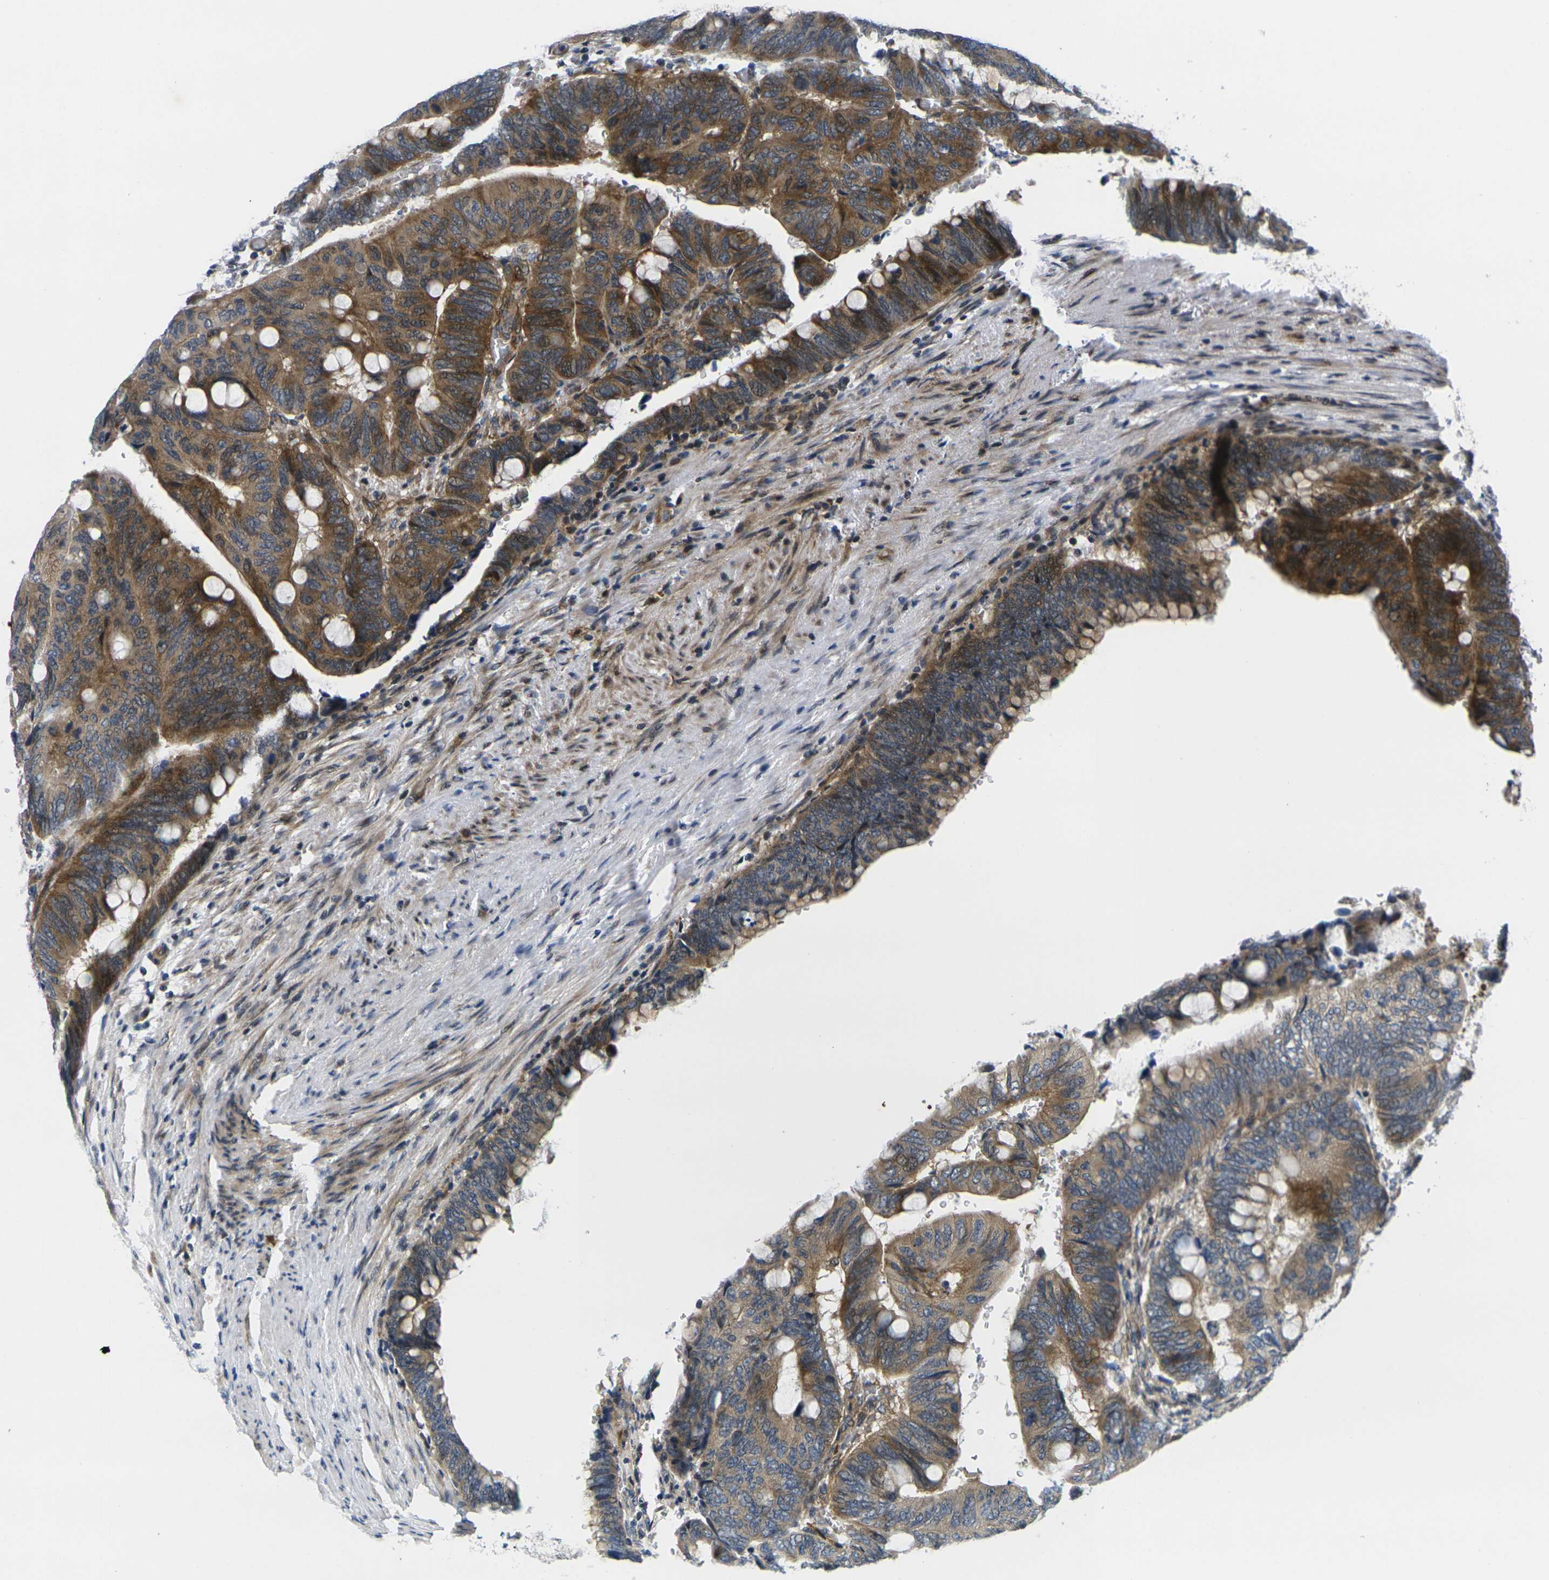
{"staining": {"intensity": "moderate", "quantity": ">75%", "location": "cytoplasmic/membranous"}, "tissue": "colorectal cancer", "cell_type": "Tumor cells", "image_type": "cancer", "snomed": [{"axis": "morphology", "description": "Normal tissue, NOS"}, {"axis": "morphology", "description": "Adenocarcinoma, NOS"}, {"axis": "topography", "description": "Rectum"}, {"axis": "topography", "description": "Peripheral nerve tissue"}], "caption": "A high-resolution image shows immunohistochemistry (IHC) staining of colorectal adenocarcinoma, which demonstrates moderate cytoplasmic/membranous positivity in approximately >75% of tumor cells. (Brightfield microscopy of DAB IHC at high magnification).", "gene": "ROBO2", "patient": {"sex": "male", "age": 92}}